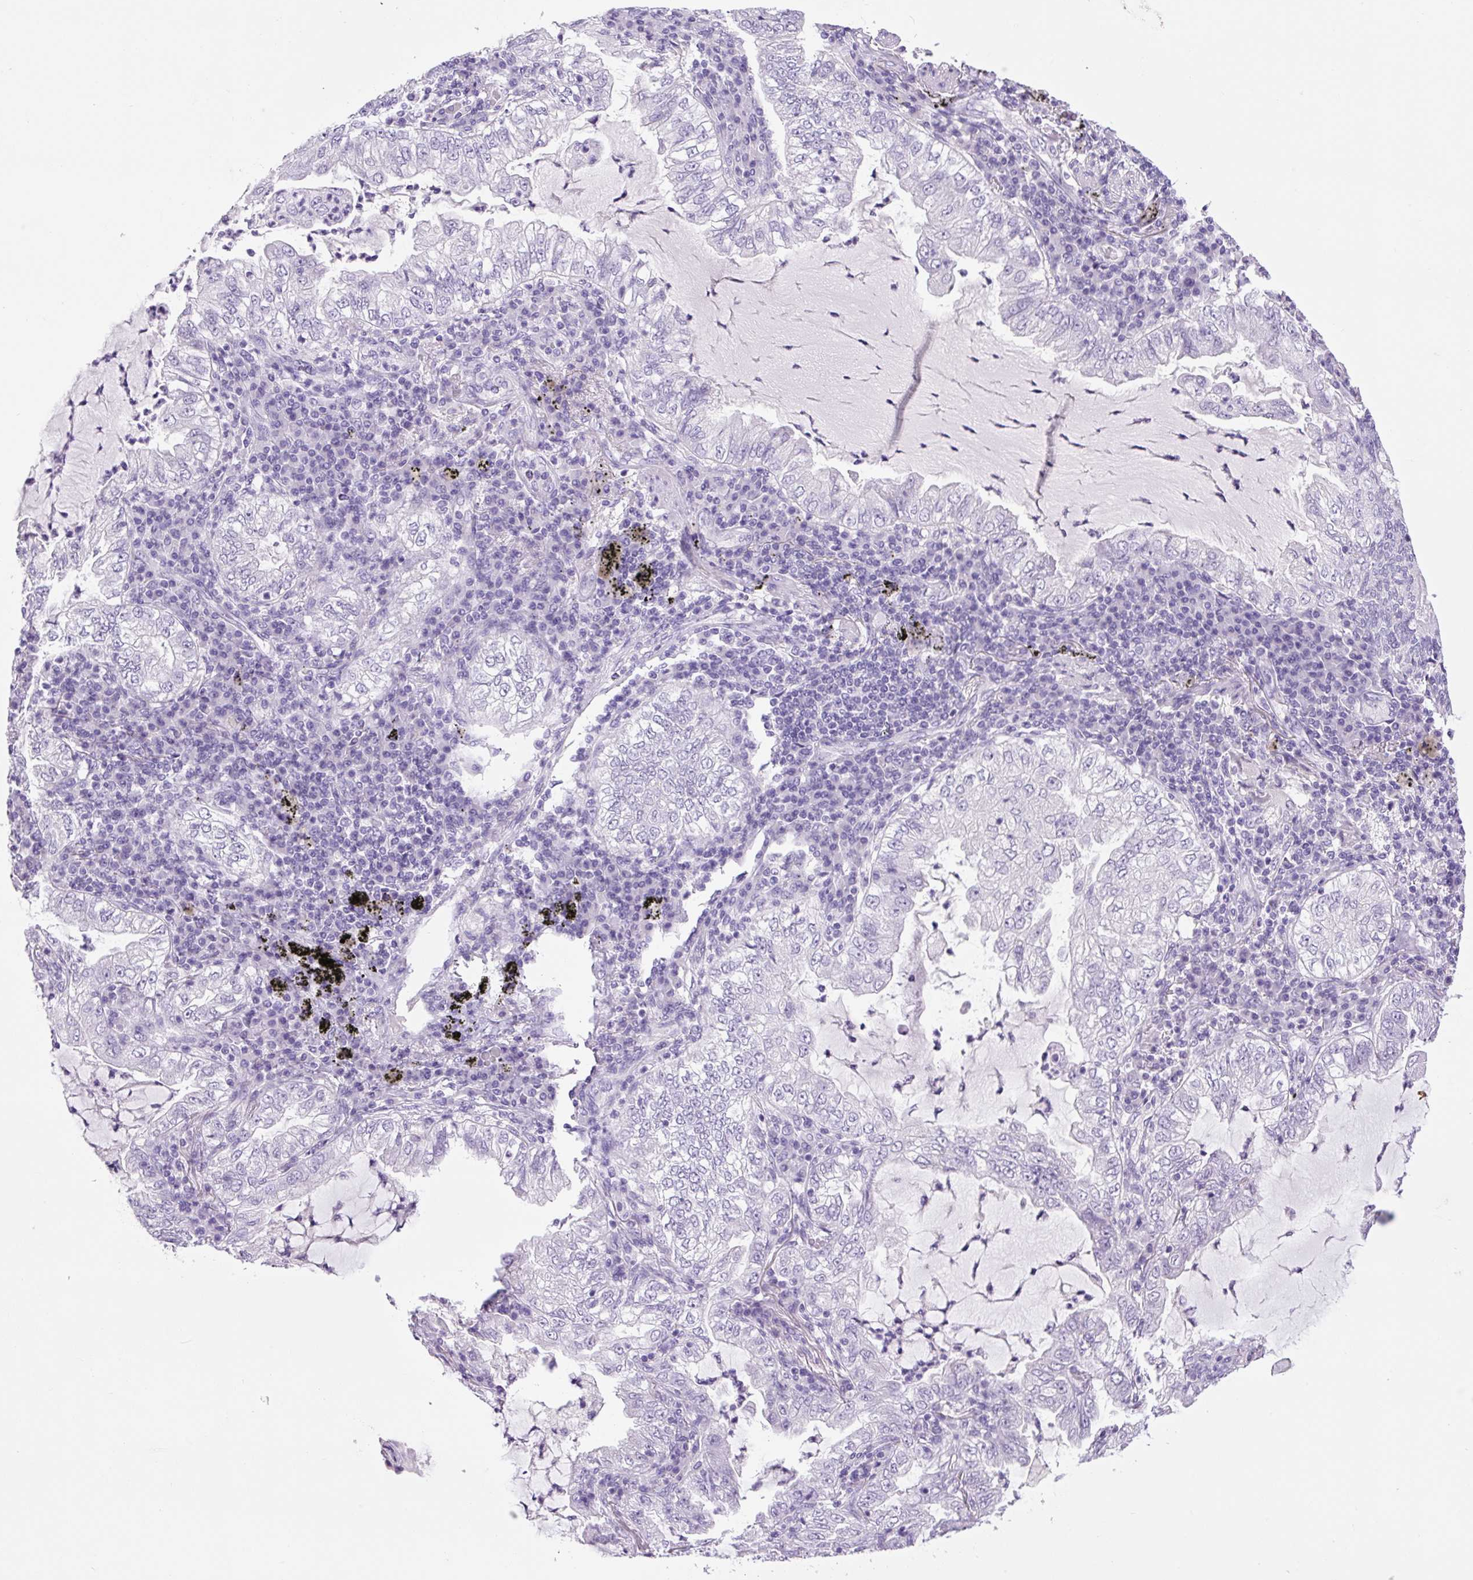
{"staining": {"intensity": "negative", "quantity": "none", "location": "none"}, "tissue": "lung cancer", "cell_type": "Tumor cells", "image_type": "cancer", "snomed": [{"axis": "morphology", "description": "Adenocarcinoma, NOS"}, {"axis": "topography", "description": "Lung"}], "caption": "A micrograph of lung cancer (adenocarcinoma) stained for a protein reveals no brown staining in tumor cells. (Immunohistochemistry, brightfield microscopy, high magnification).", "gene": "CHGA", "patient": {"sex": "female", "age": 73}}